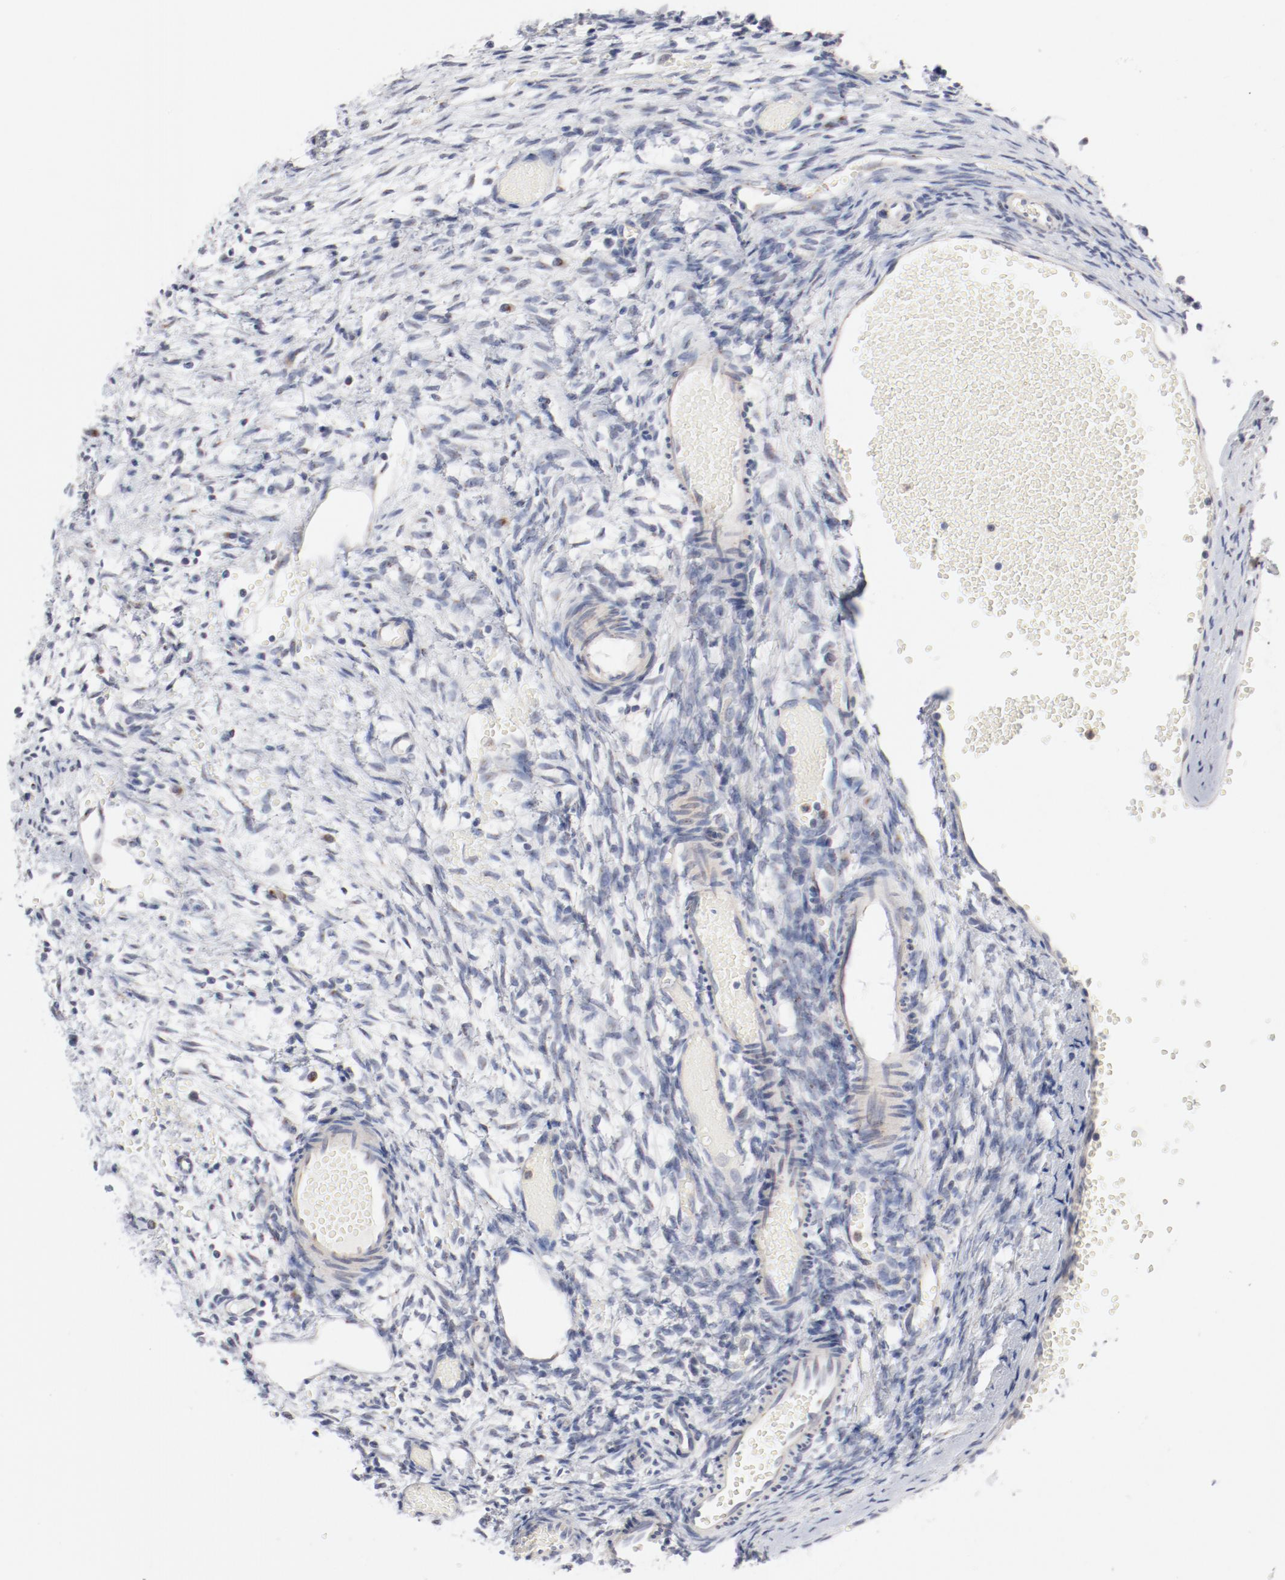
{"staining": {"intensity": "negative", "quantity": "none", "location": "none"}, "tissue": "ovary", "cell_type": "Ovarian stroma cells", "image_type": "normal", "snomed": [{"axis": "morphology", "description": "Normal tissue, NOS"}, {"axis": "topography", "description": "Ovary"}], "caption": "An immunohistochemistry histopathology image of benign ovary is shown. There is no staining in ovarian stroma cells of ovary.", "gene": "AK7", "patient": {"sex": "female", "age": 35}}